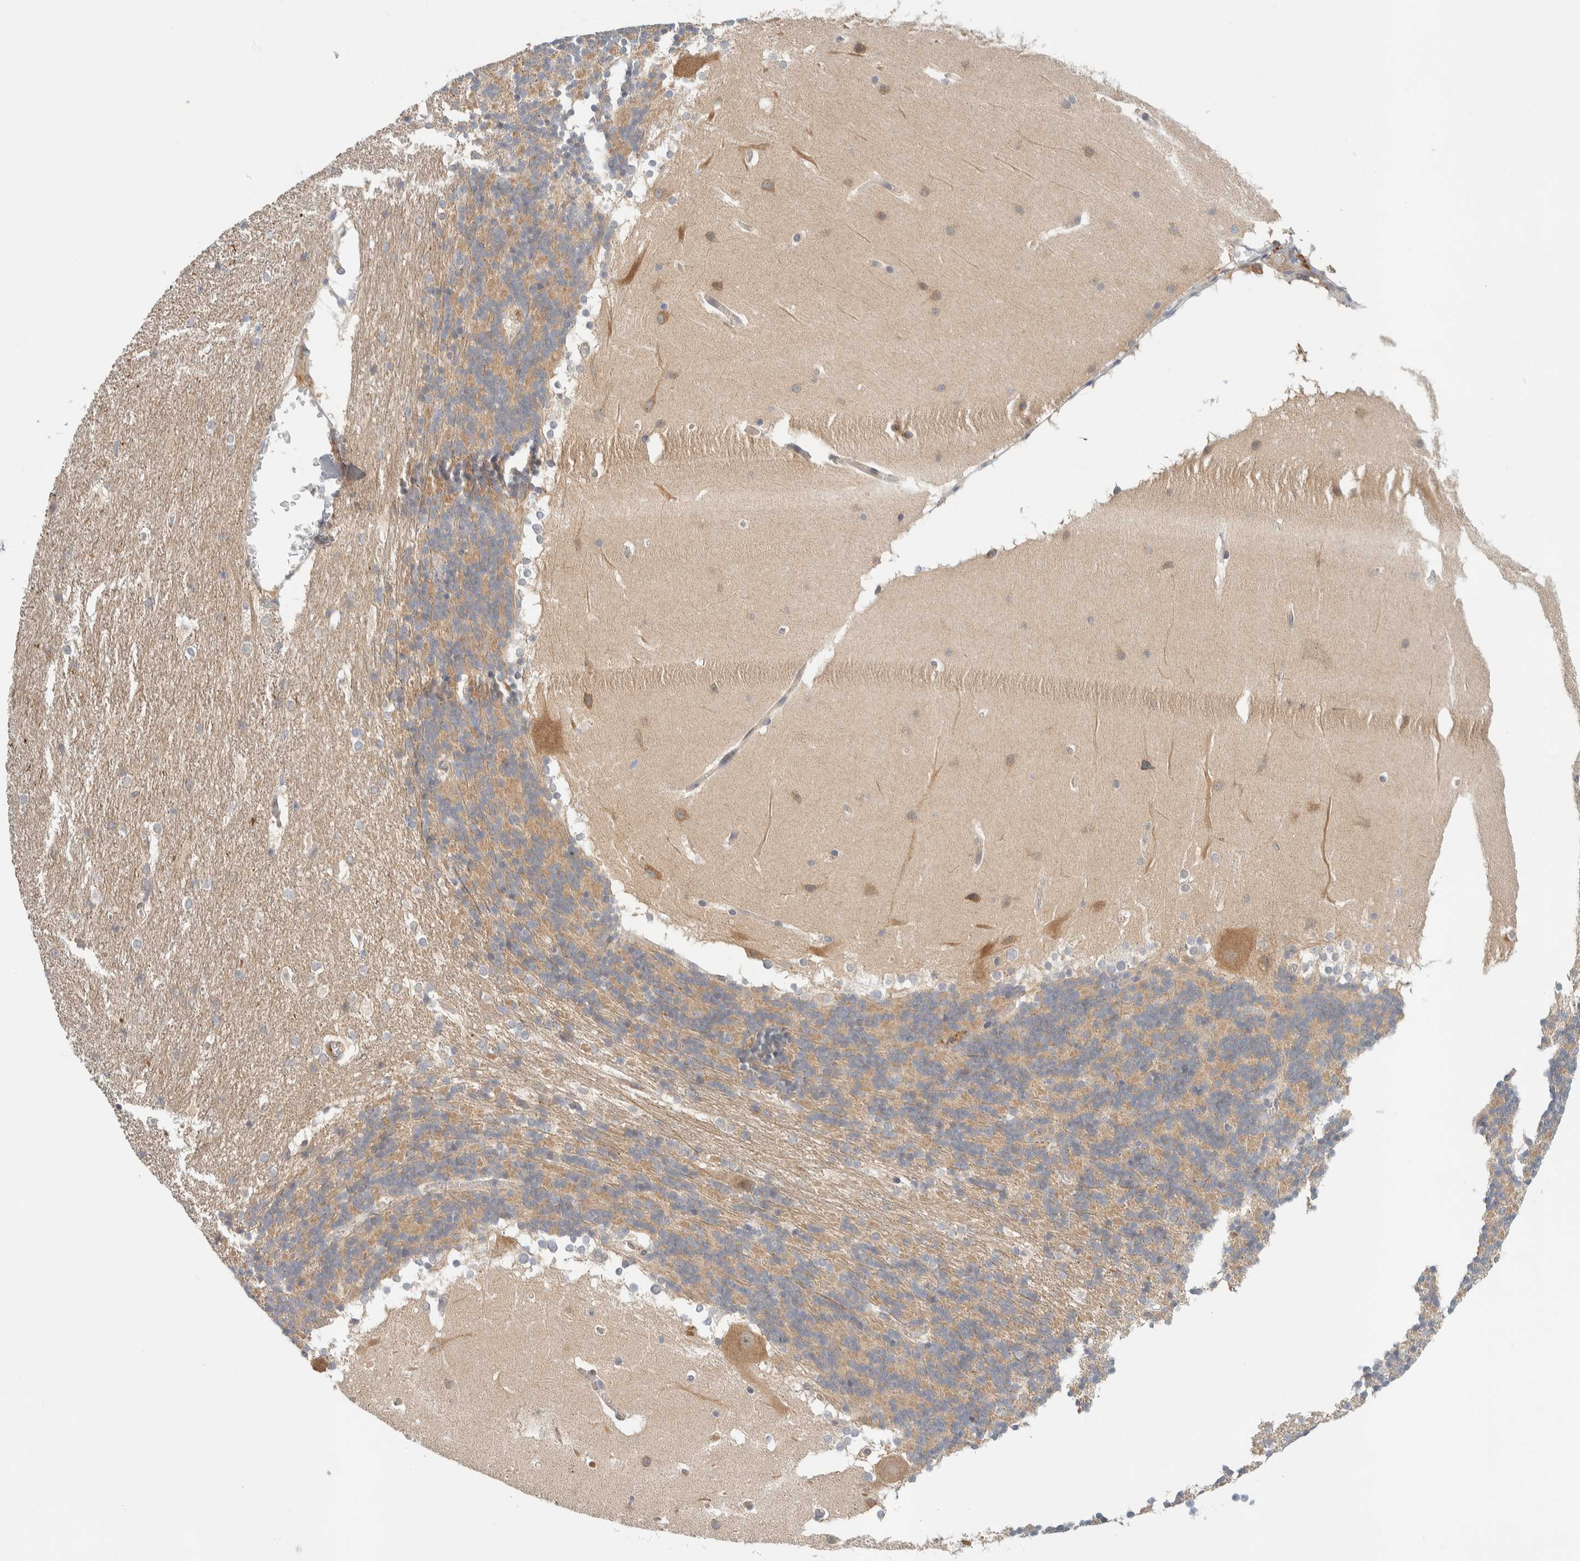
{"staining": {"intensity": "moderate", "quantity": "<25%", "location": "cytoplasmic/membranous"}, "tissue": "cerebellum", "cell_type": "Cells in granular layer", "image_type": "normal", "snomed": [{"axis": "morphology", "description": "Normal tissue, NOS"}, {"axis": "topography", "description": "Cerebellum"}], "caption": "An immunohistochemistry (IHC) histopathology image of unremarkable tissue is shown. Protein staining in brown shows moderate cytoplasmic/membranous positivity in cerebellum within cells in granular layer. (Stains: DAB in brown, nuclei in blue, Microscopy: brightfield microscopy at high magnification).", "gene": "GCLM", "patient": {"sex": "female", "age": 19}}